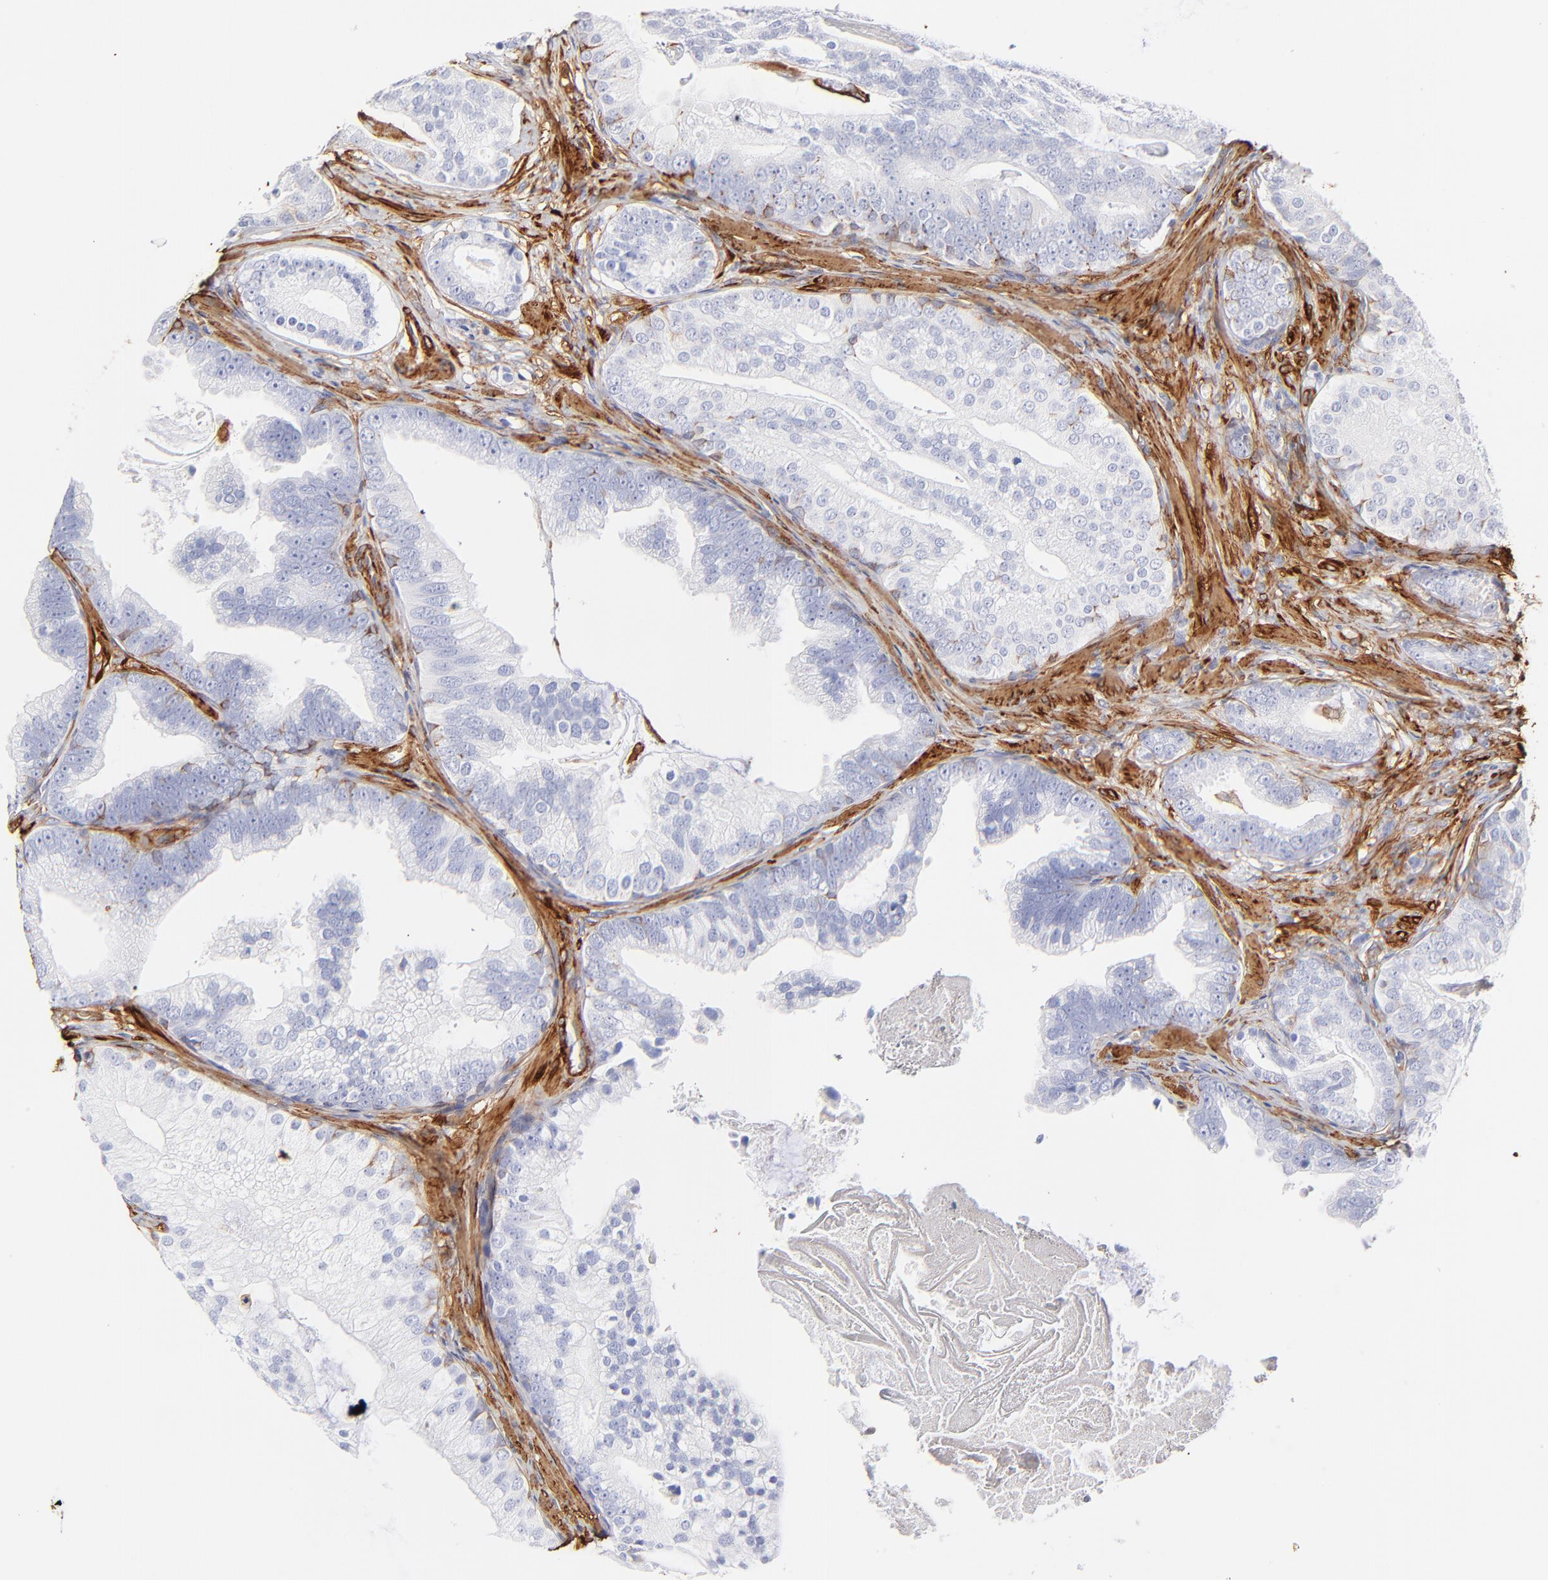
{"staining": {"intensity": "negative", "quantity": "none", "location": "none"}, "tissue": "prostate cancer", "cell_type": "Tumor cells", "image_type": "cancer", "snomed": [{"axis": "morphology", "description": "Adenocarcinoma, Low grade"}, {"axis": "topography", "description": "Prostate"}], "caption": "The photomicrograph displays no staining of tumor cells in adenocarcinoma (low-grade) (prostate).", "gene": "FLNA", "patient": {"sex": "male", "age": 58}}